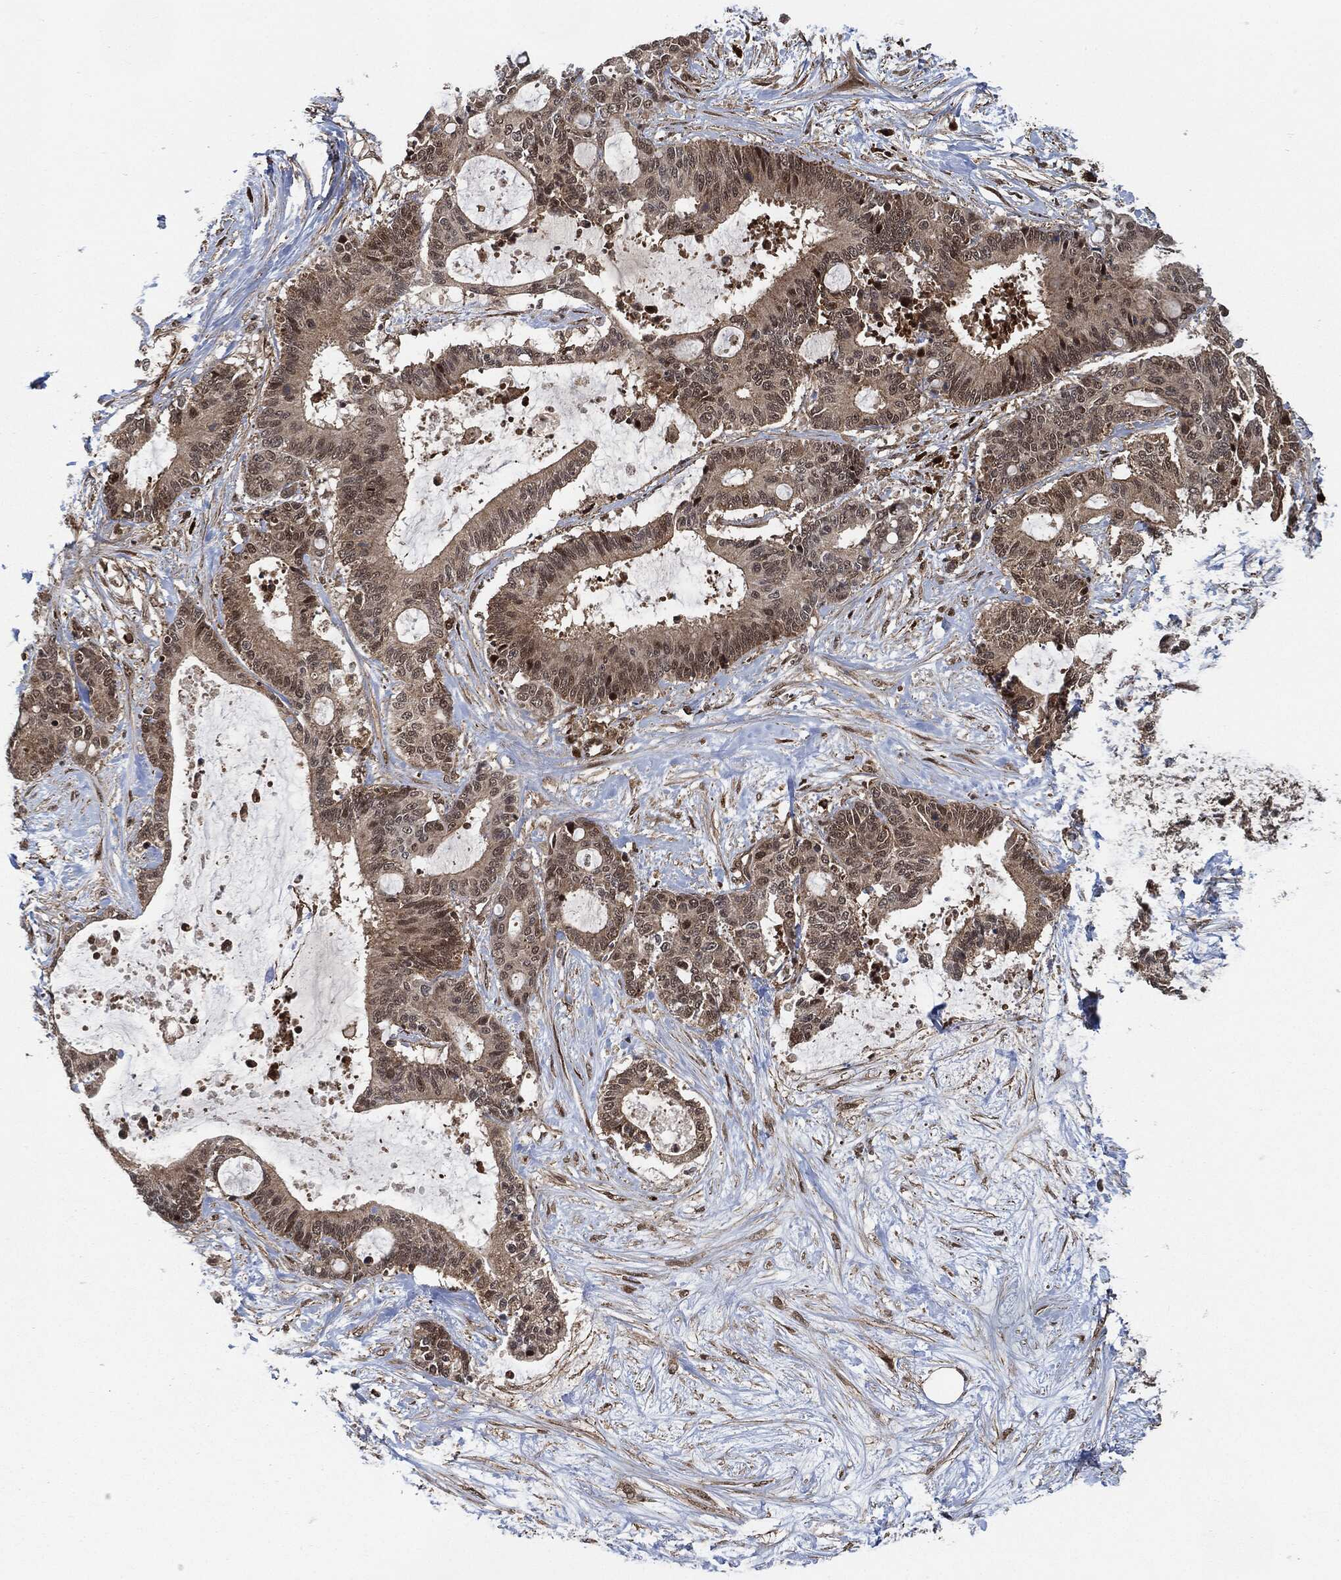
{"staining": {"intensity": "weak", "quantity": "25%-75%", "location": "cytoplasmic/membranous,nuclear"}, "tissue": "liver cancer", "cell_type": "Tumor cells", "image_type": "cancer", "snomed": [{"axis": "morphology", "description": "Cholangiocarcinoma"}, {"axis": "topography", "description": "Liver"}], "caption": "High-power microscopy captured an IHC photomicrograph of cholangiocarcinoma (liver), revealing weak cytoplasmic/membranous and nuclear staining in about 25%-75% of tumor cells.", "gene": "CUTA", "patient": {"sex": "female", "age": 73}}